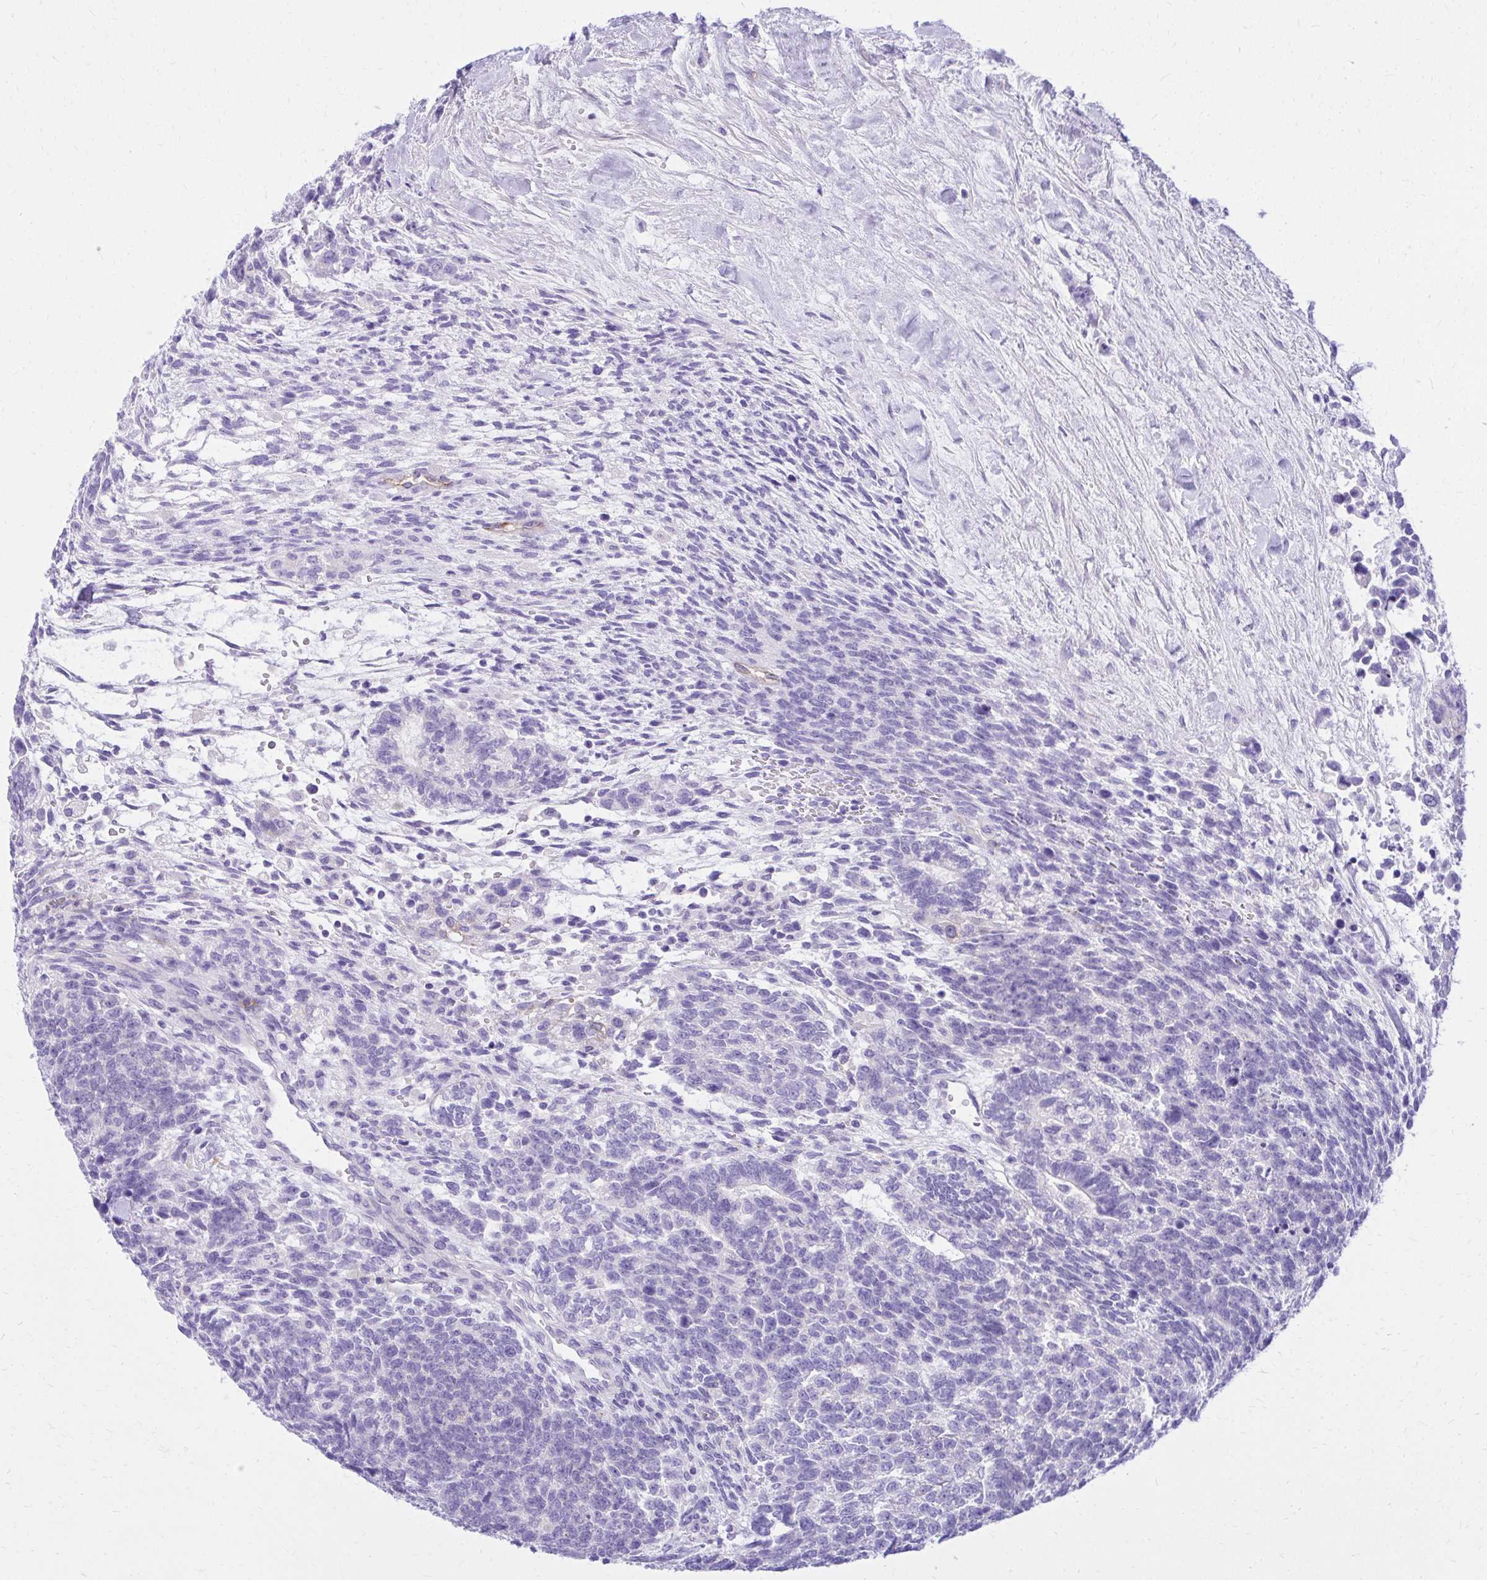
{"staining": {"intensity": "negative", "quantity": "none", "location": "none"}, "tissue": "testis cancer", "cell_type": "Tumor cells", "image_type": "cancer", "snomed": [{"axis": "morphology", "description": "Carcinoma, Embryonal, NOS"}, {"axis": "topography", "description": "Testis"}], "caption": "Immunohistochemistry (IHC) image of neoplastic tissue: human embryonal carcinoma (testis) stained with DAB reveals no significant protein expression in tumor cells.", "gene": "PELI3", "patient": {"sex": "male", "age": 23}}